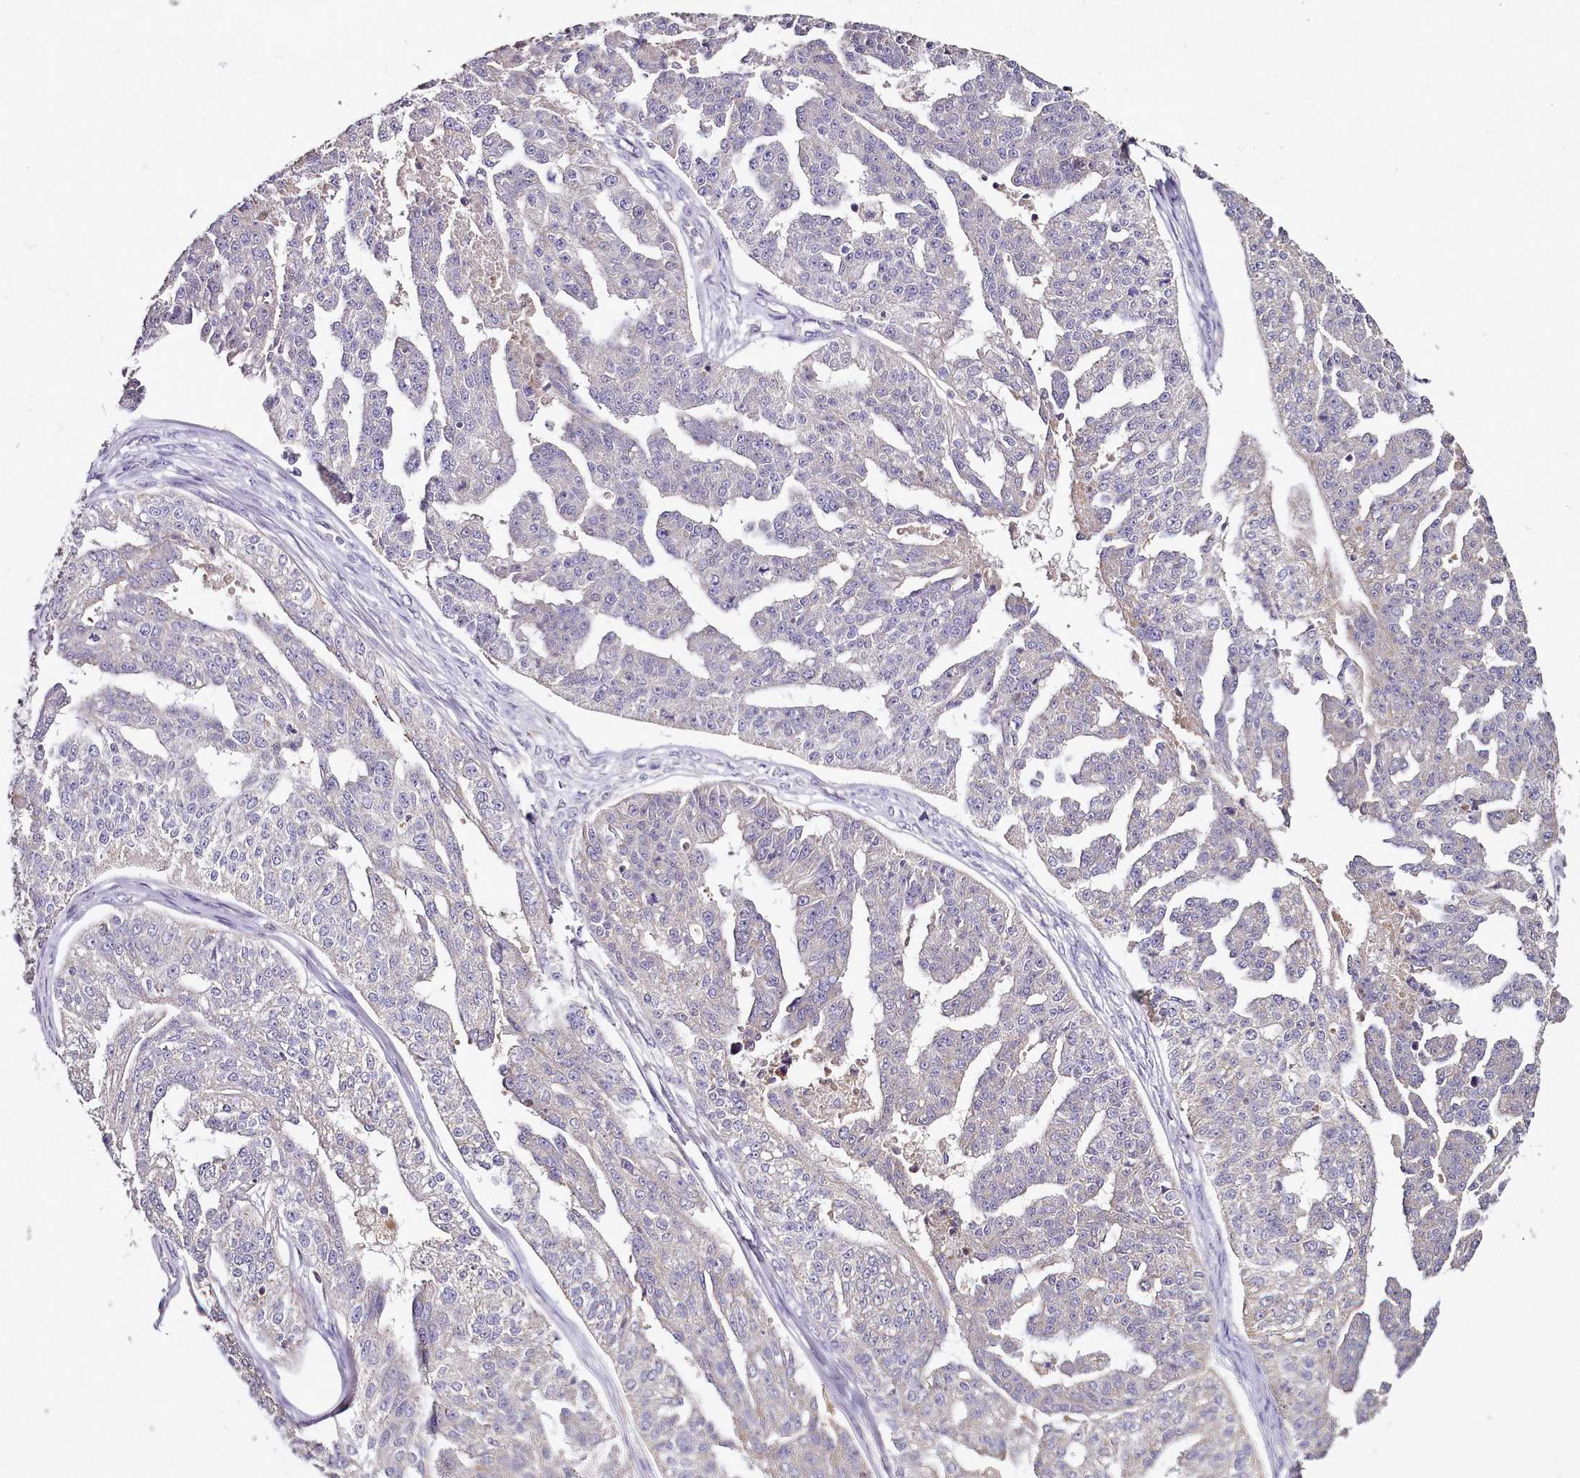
{"staining": {"intensity": "negative", "quantity": "none", "location": "none"}, "tissue": "ovarian cancer", "cell_type": "Tumor cells", "image_type": "cancer", "snomed": [{"axis": "morphology", "description": "Cystadenocarcinoma, serous, NOS"}, {"axis": "topography", "description": "Ovary"}], "caption": "Ovarian serous cystadenocarcinoma stained for a protein using IHC shows no staining tumor cells.", "gene": "ACSS1", "patient": {"sex": "female", "age": 58}}